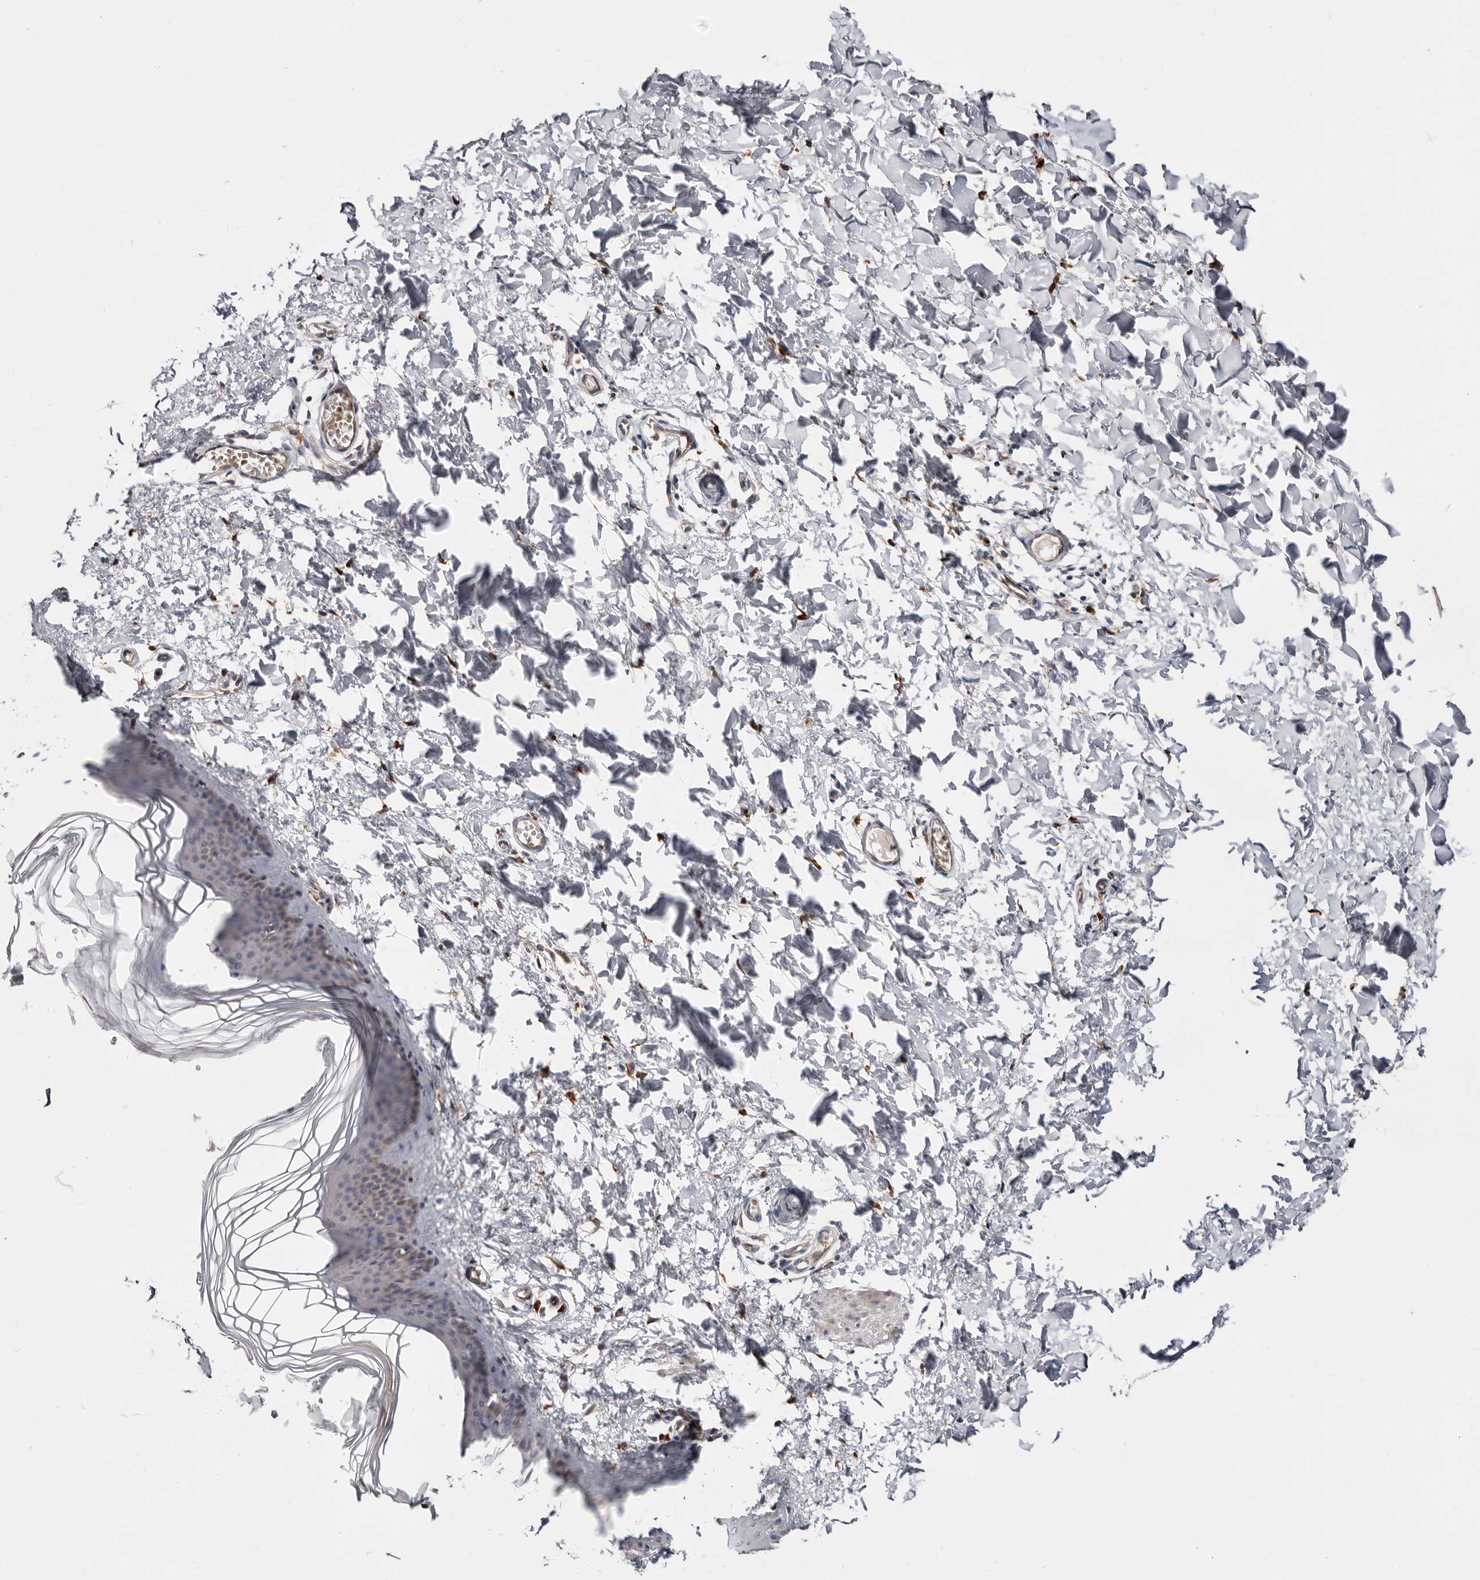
{"staining": {"intensity": "negative", "quantity": "none", "location": "none"}, "tissue": "skin", "cell_type": "Fibroblasts", "image_type": "normal", "snomed": [{"axis": "morphology", "description": "Normal tissue, NOS"}, {"axis": "topography", "description": "Skin"}], "caption": "IHC micrograph of unremarkable skin: skin stained with DAB (3,3'-diaminobenzidine) reveals no significant protein staining in fibroblasts.", "gene": "USH1C", "patient": {"sex": "female", "age": 27}}